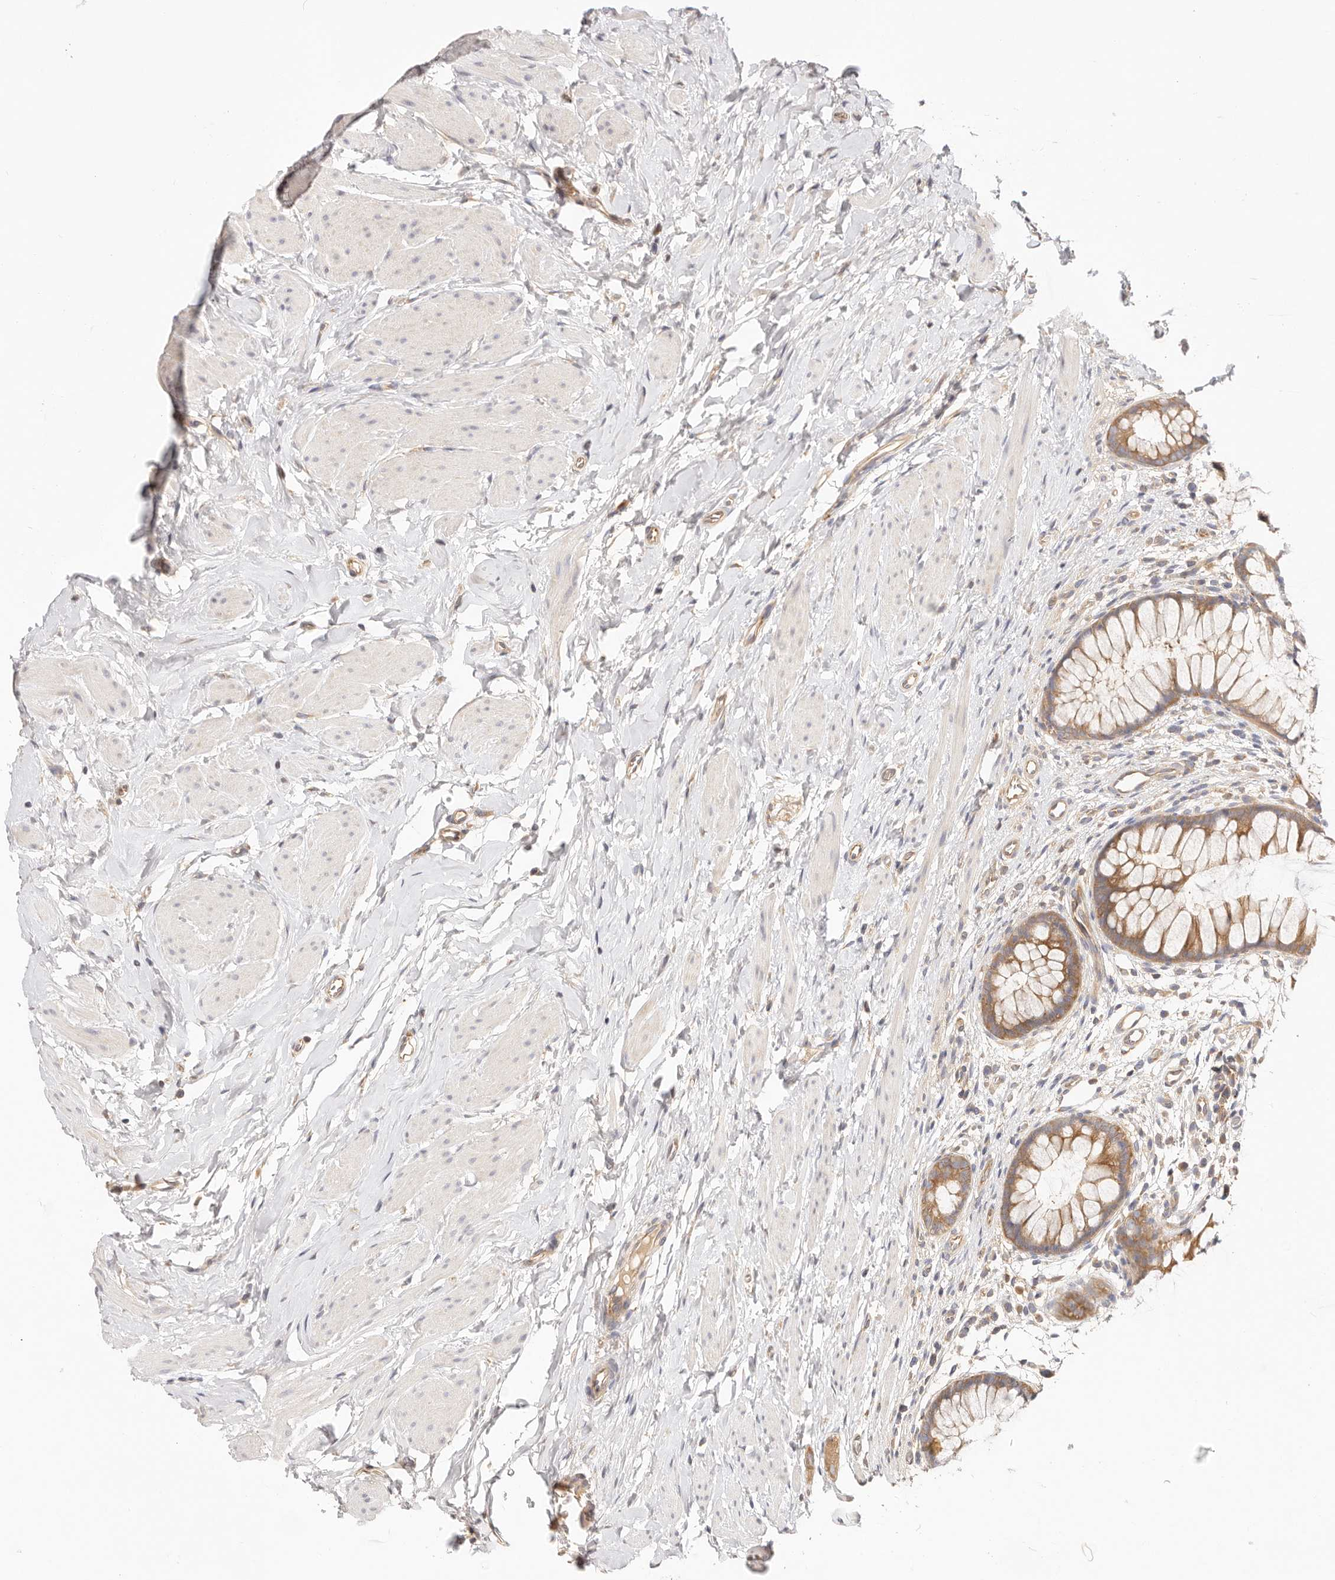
{"staining": {"intensity": "weak", "quantity": ">75%", "location": "cytoplasmic/membranous"}, "tissue": "colon", "cell_type": "Endothelial cells", "image_type": "normal", "snomed": [{"axis": "morphology", "description": "Normal tissue, NOS"}, {"axis": "topography", "description": "Colon"}], "caption": "Immunohistochemistry staining of unremarkable colon, which demonstrates low levels of weak cytoplasmic/membranous positivity in approximately >75% of endothelial cells indicating weak cytoplasmic/membranous protein positivity. The staining was performed using DAB (brown) for protein detection and nuclei were counterstained in hematoxylin (blue).", "gene": "KCMF1", "patient": {"sex": "female", "age": 62}}